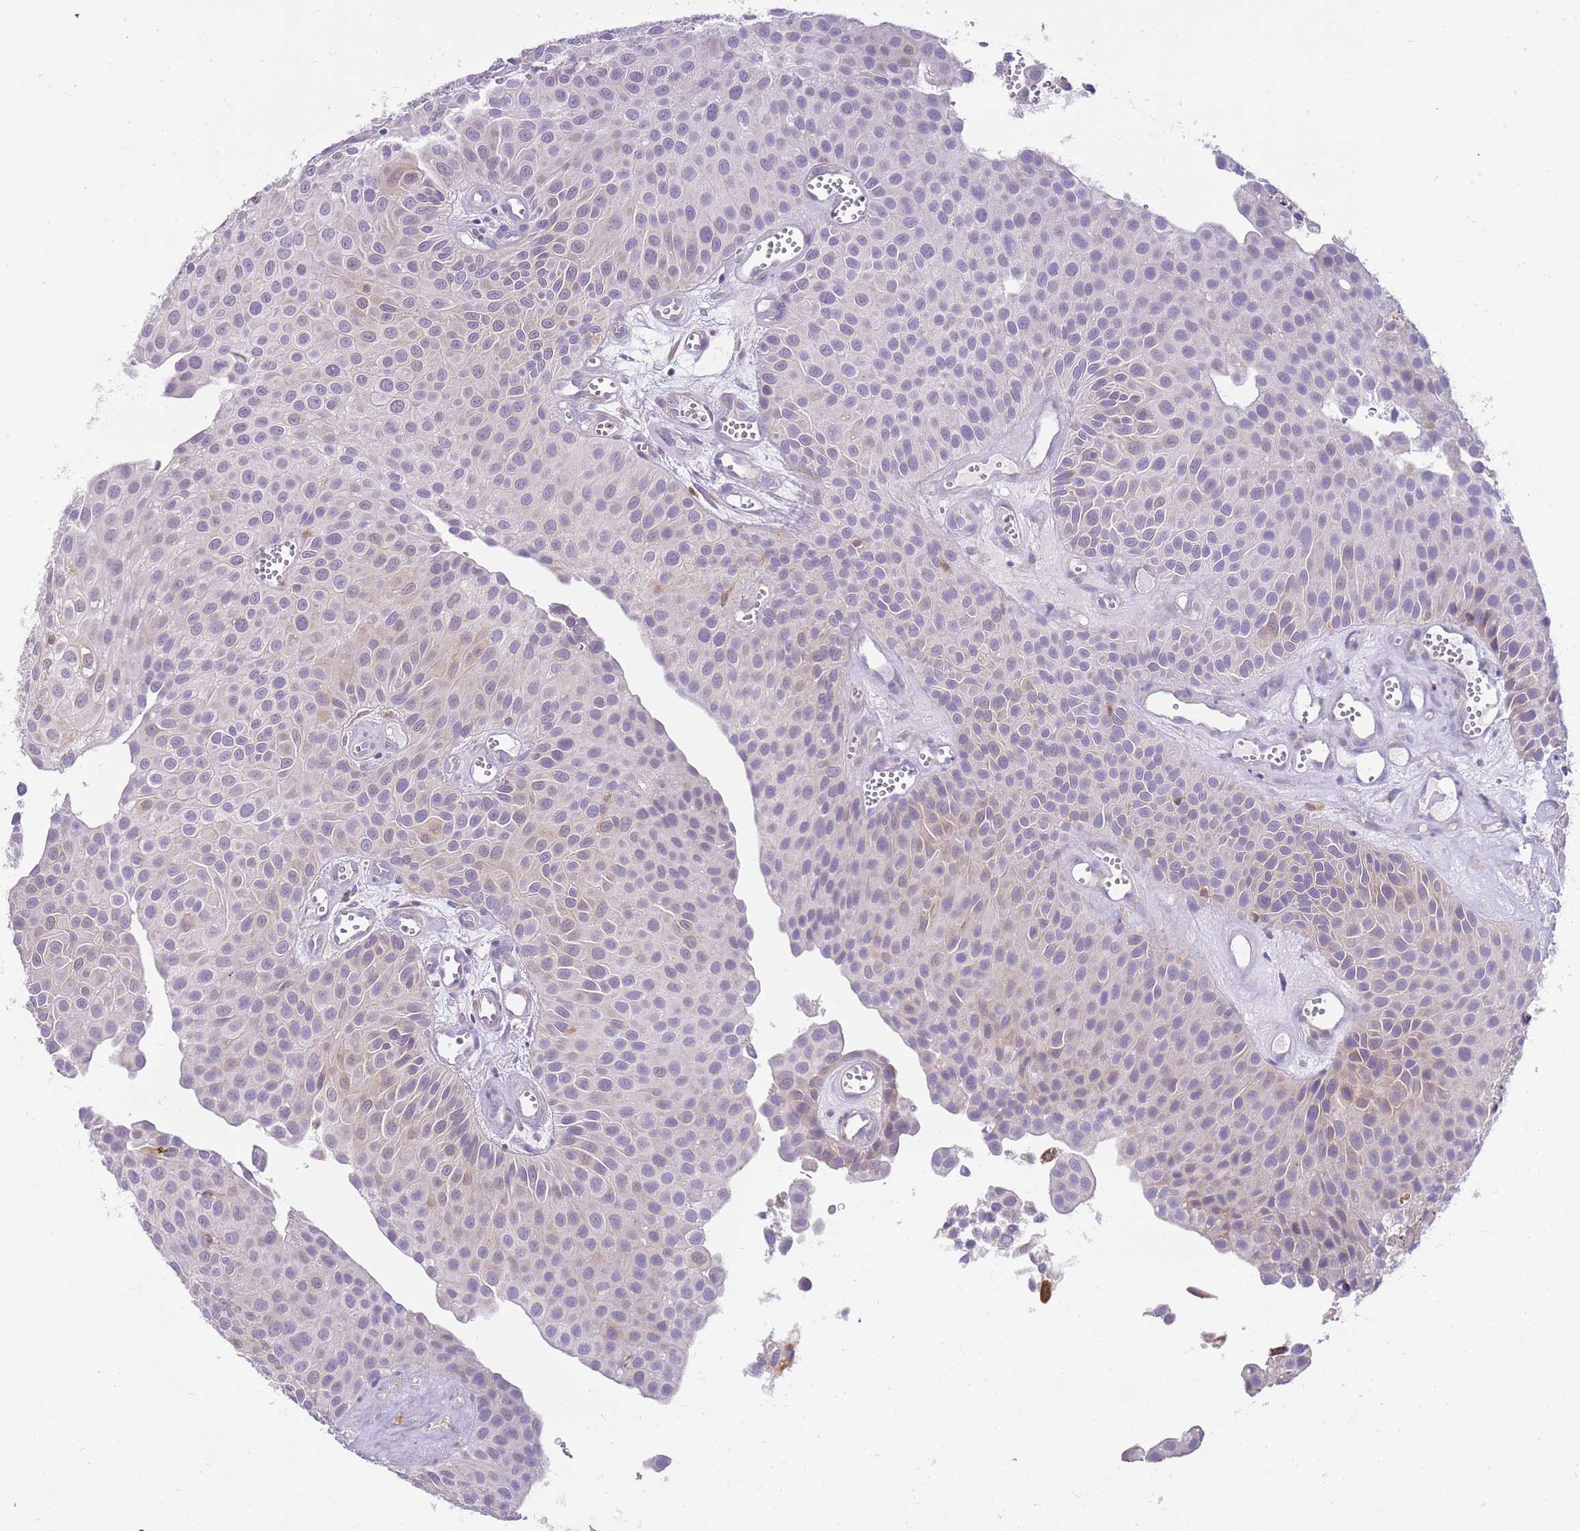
{"staining": {"intensity": "weak", "quantity": "<25%", "location": "cytoplasmic/membranous"}, "tissue": "urothelial cancer", "cell_type": "Tumor cells", "image_type": "cancer", "snomed": [{"axis": "morphology", "description": "Urothelial carcinoma, Low grade"}, {"axis": "topography", "description": "Urinary bladder"}], "caption": "This is a micrograph of immunohistochemistry staining of urothelial cancer, which shows no positivity in tumor cells.", "gene": "DIPK1C", "patient": {"sex": "male", "age": 88}}